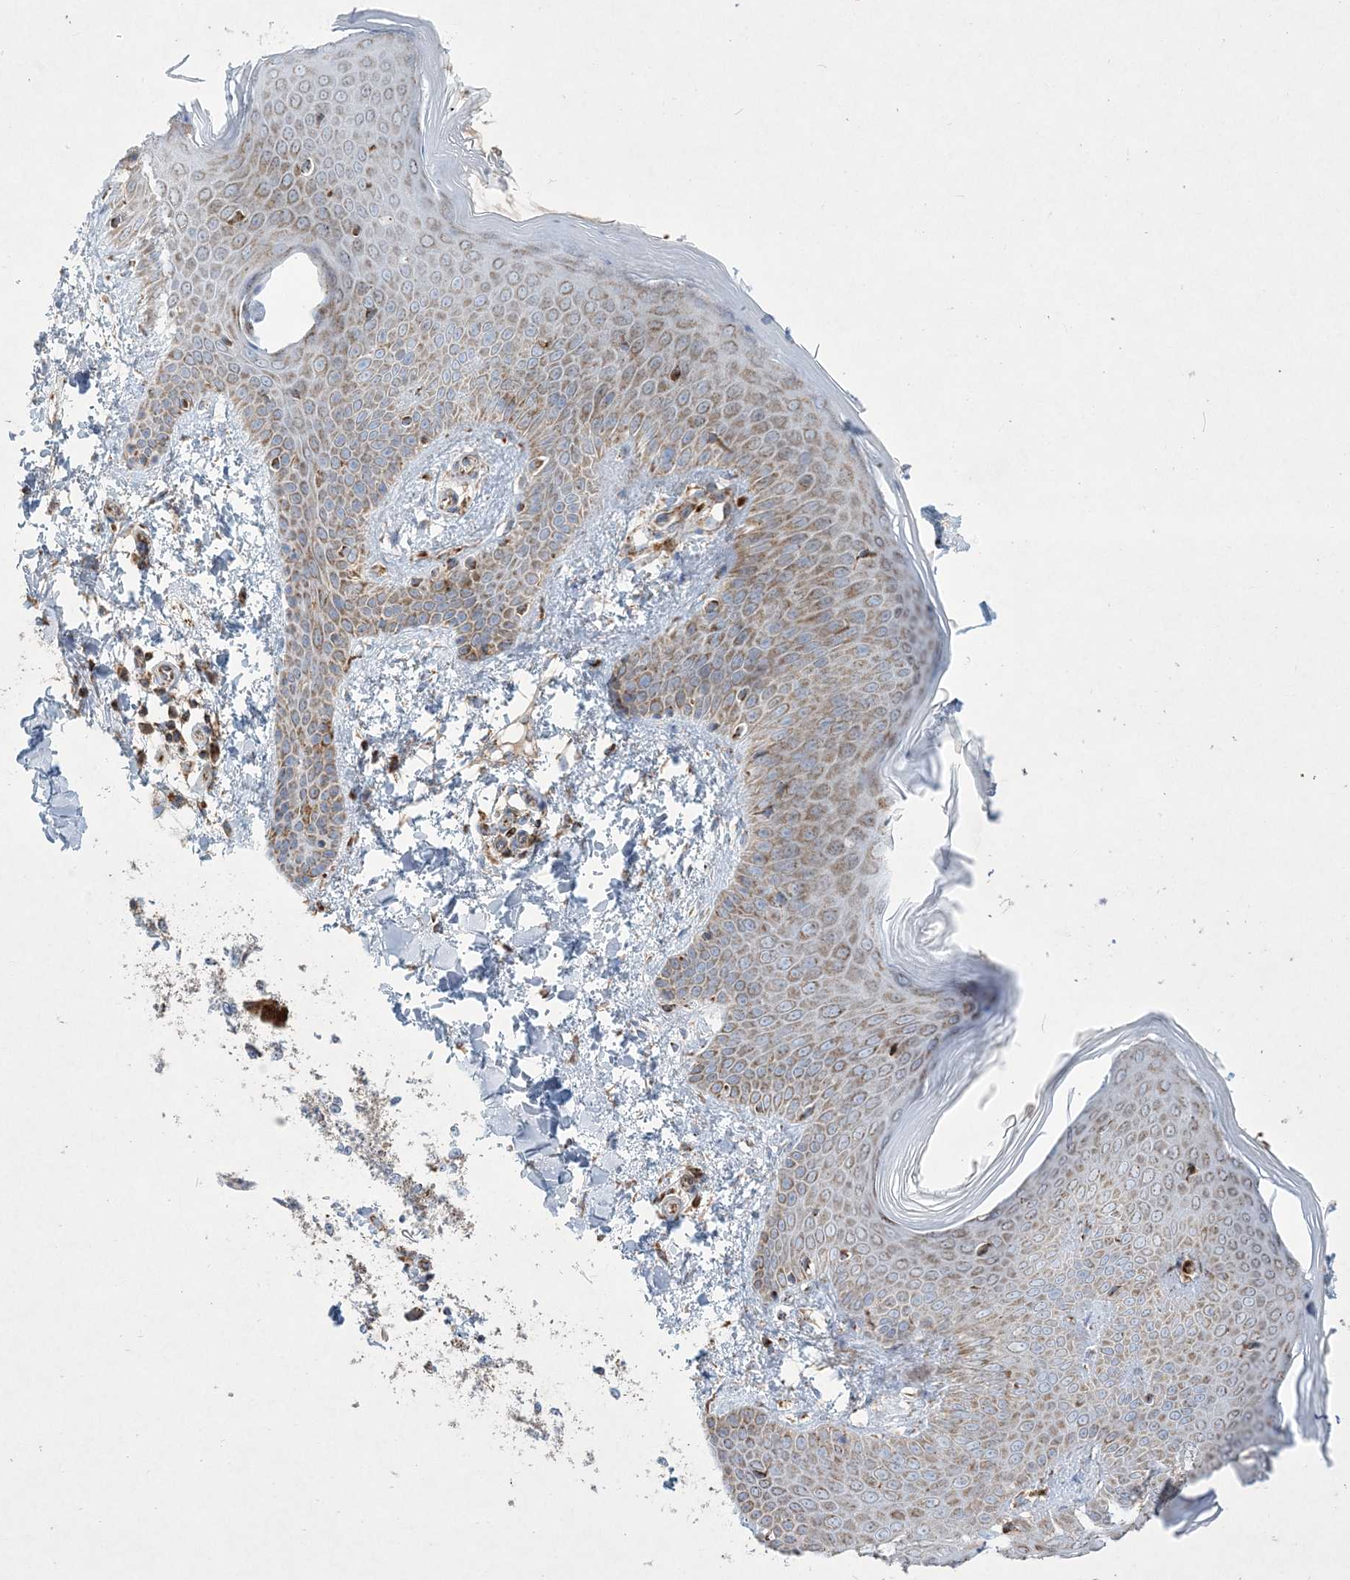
{"staining": {"intensity": "moderate", "quantity": ">75%", "location": "cytoplasmic/membranous"}, "tissue": "skin", "cell_type": "Fibroblasts", "image_type": "normal", "snomed": [{"axis": "morphology", "description": "Normal tissue, NOS"}, {"axis": "topography", "description": "Skin"}], "caption": "Immunohistochemical staining of unremarkable human skin shows moderate cytoplasmic/membranous protein staining in approximately >75% of fibroblasts. (Brightfield microscopy of DAB IHC at high magnification).", "gene": "BEND4", "patient": {"sex": "male", "age": 36}}